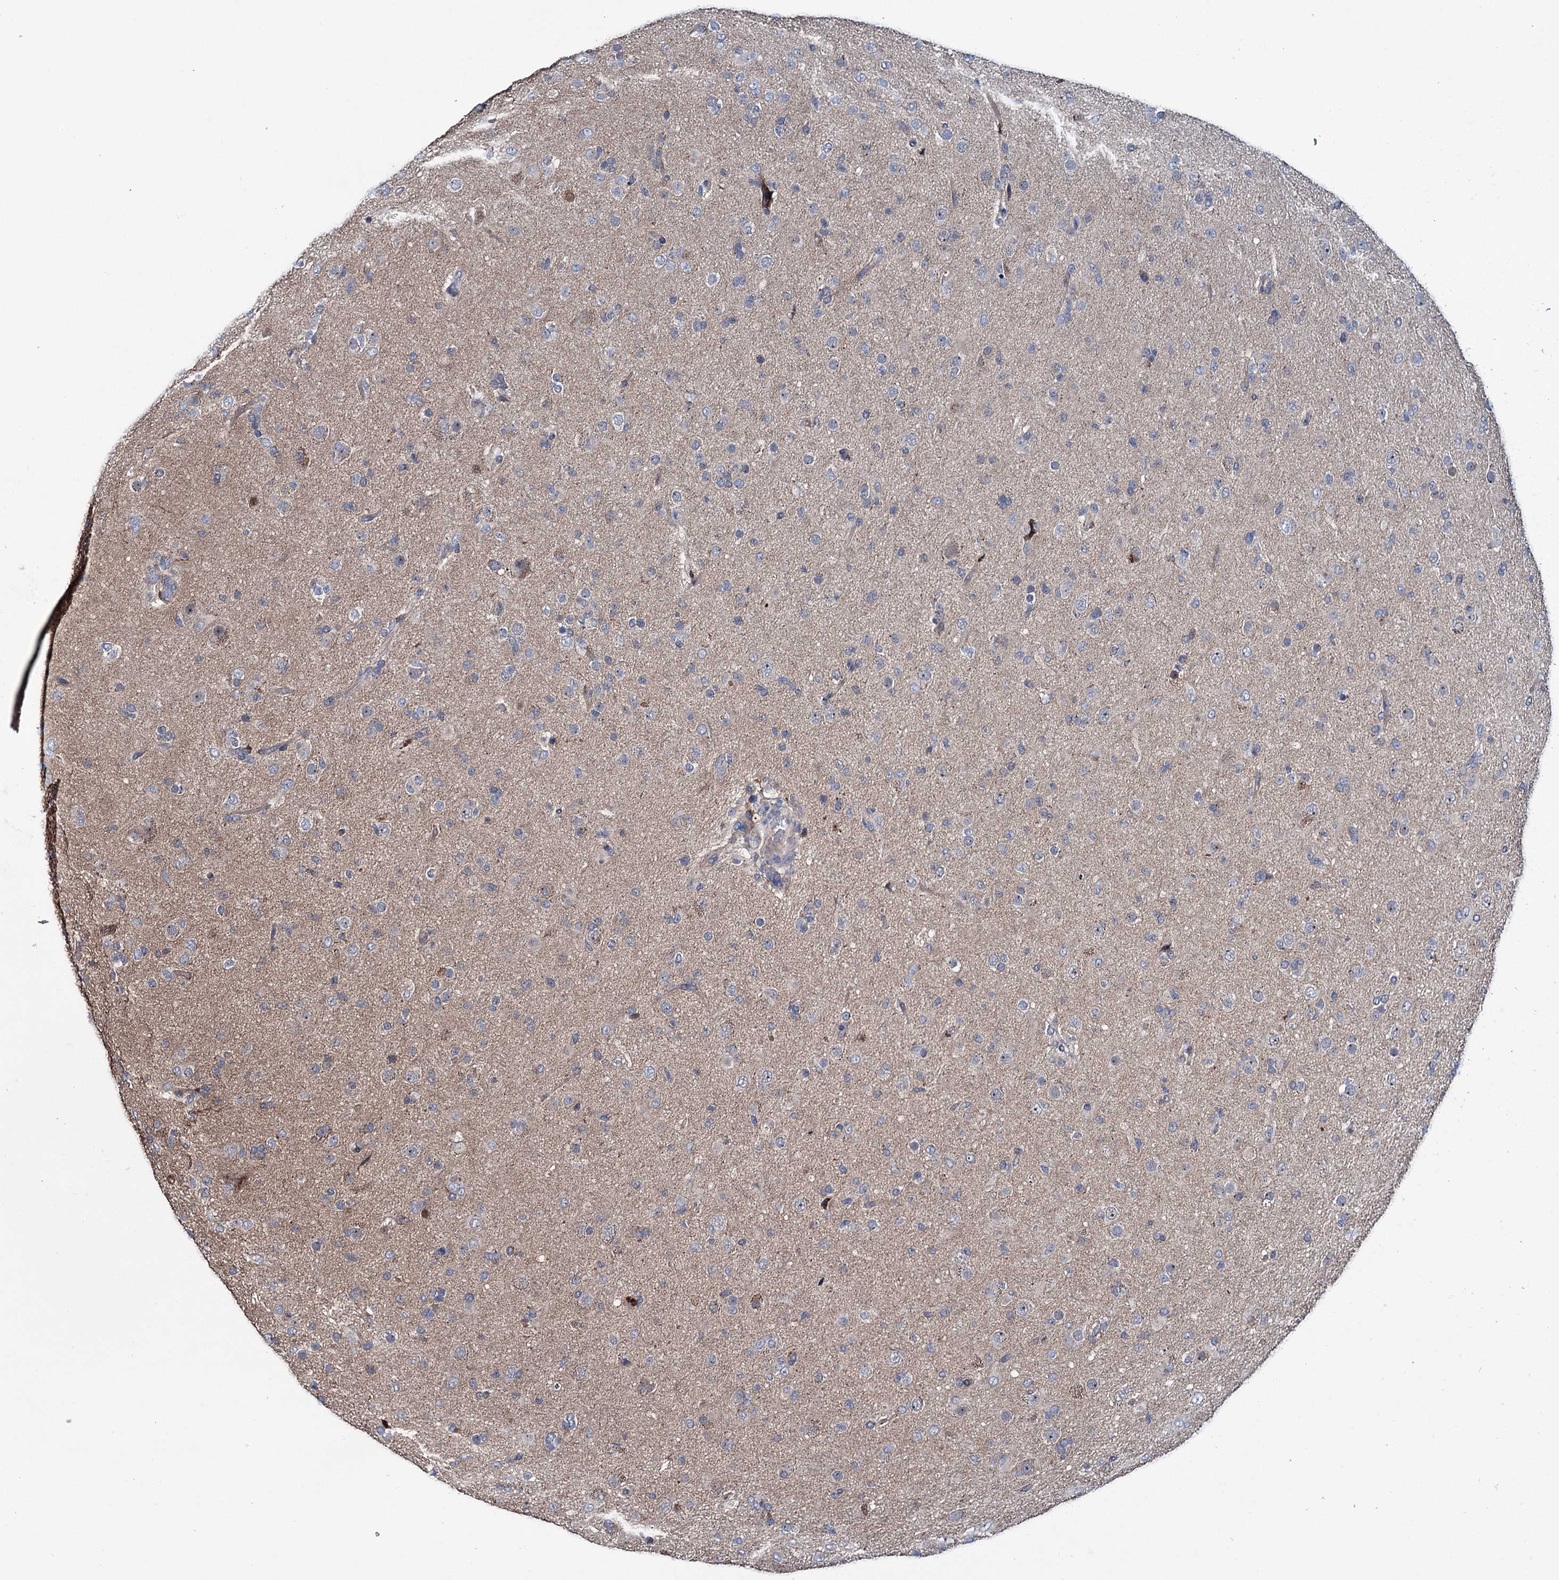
{"staining": {"intensity": "negative", "quantity": "none", "location": "none"}, "tissue": "glioma", "cell_type": "Tumor cells", "image_type": "cancer", "snomed": [{"axis": "morphology", "description": "Glioma, malignant, Low grade"}, {"axis": "topography", "description": "Brain"}], "caption": "There is no significant positivity in tumor cells of glioma. Nuclei are stained in blue.", "gene": "EYA4", "patient": {"sex": "male", "age": 65}}